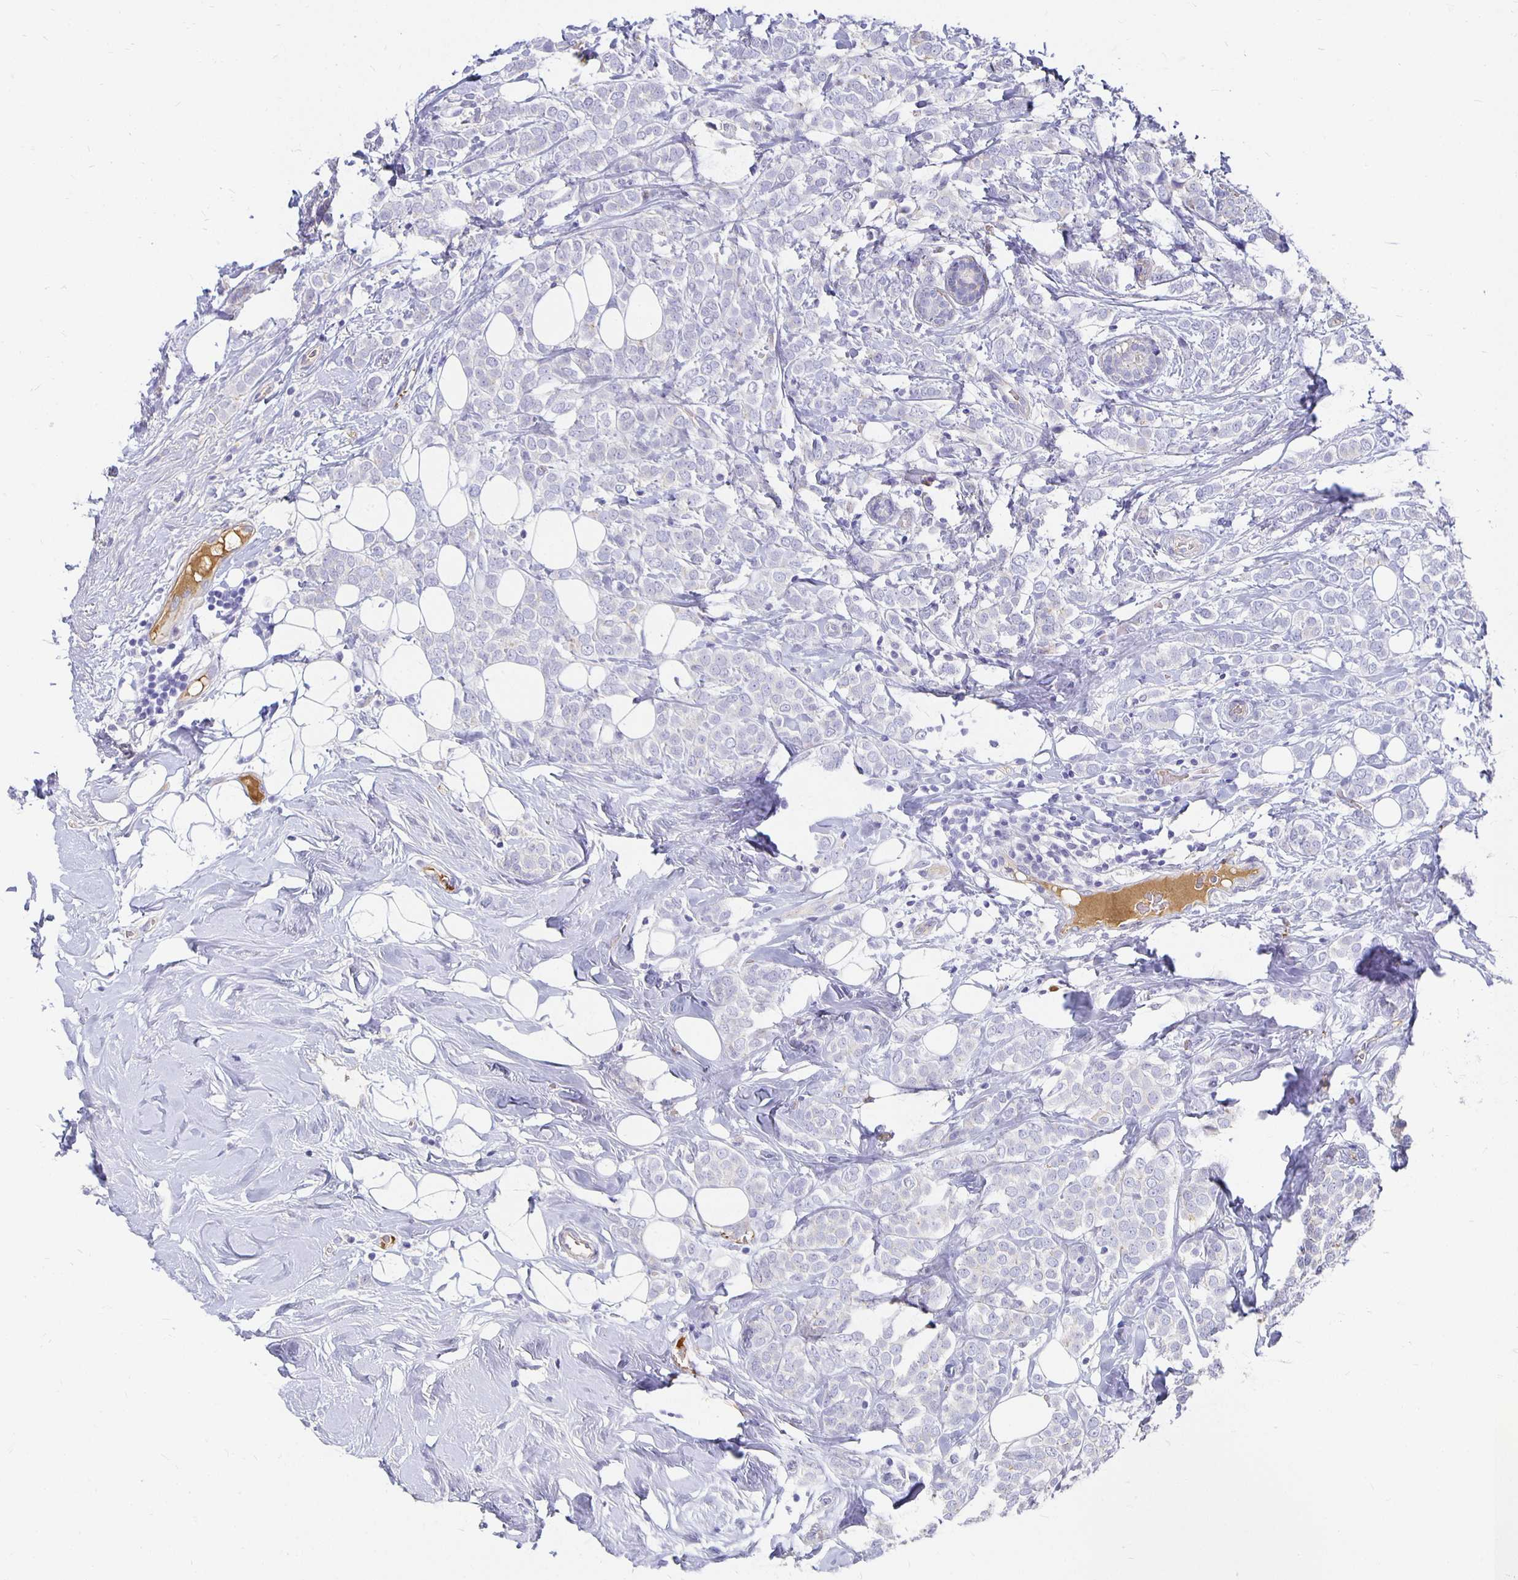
{"staining": {"intensity": "negative", "quantity": "none", "location": "none"}, "tissue": "breast cancer", "cell_type": "Tumor cells", "image_type": "cancer", "snomed": [{"axis": "morphology", "description": "Lobular carcinoma"}, {"axis": "topography", "description": "Breast"}], "caption": "Immunohistochemistry (IHC) histopathology image of neoplastic tissue: human breast cancer (lobular carcinoma) stained with DAB shows no significant protein expression in tumor cells.", "gene": "APOB", "patient": {"sex": "female", "age": 49}}